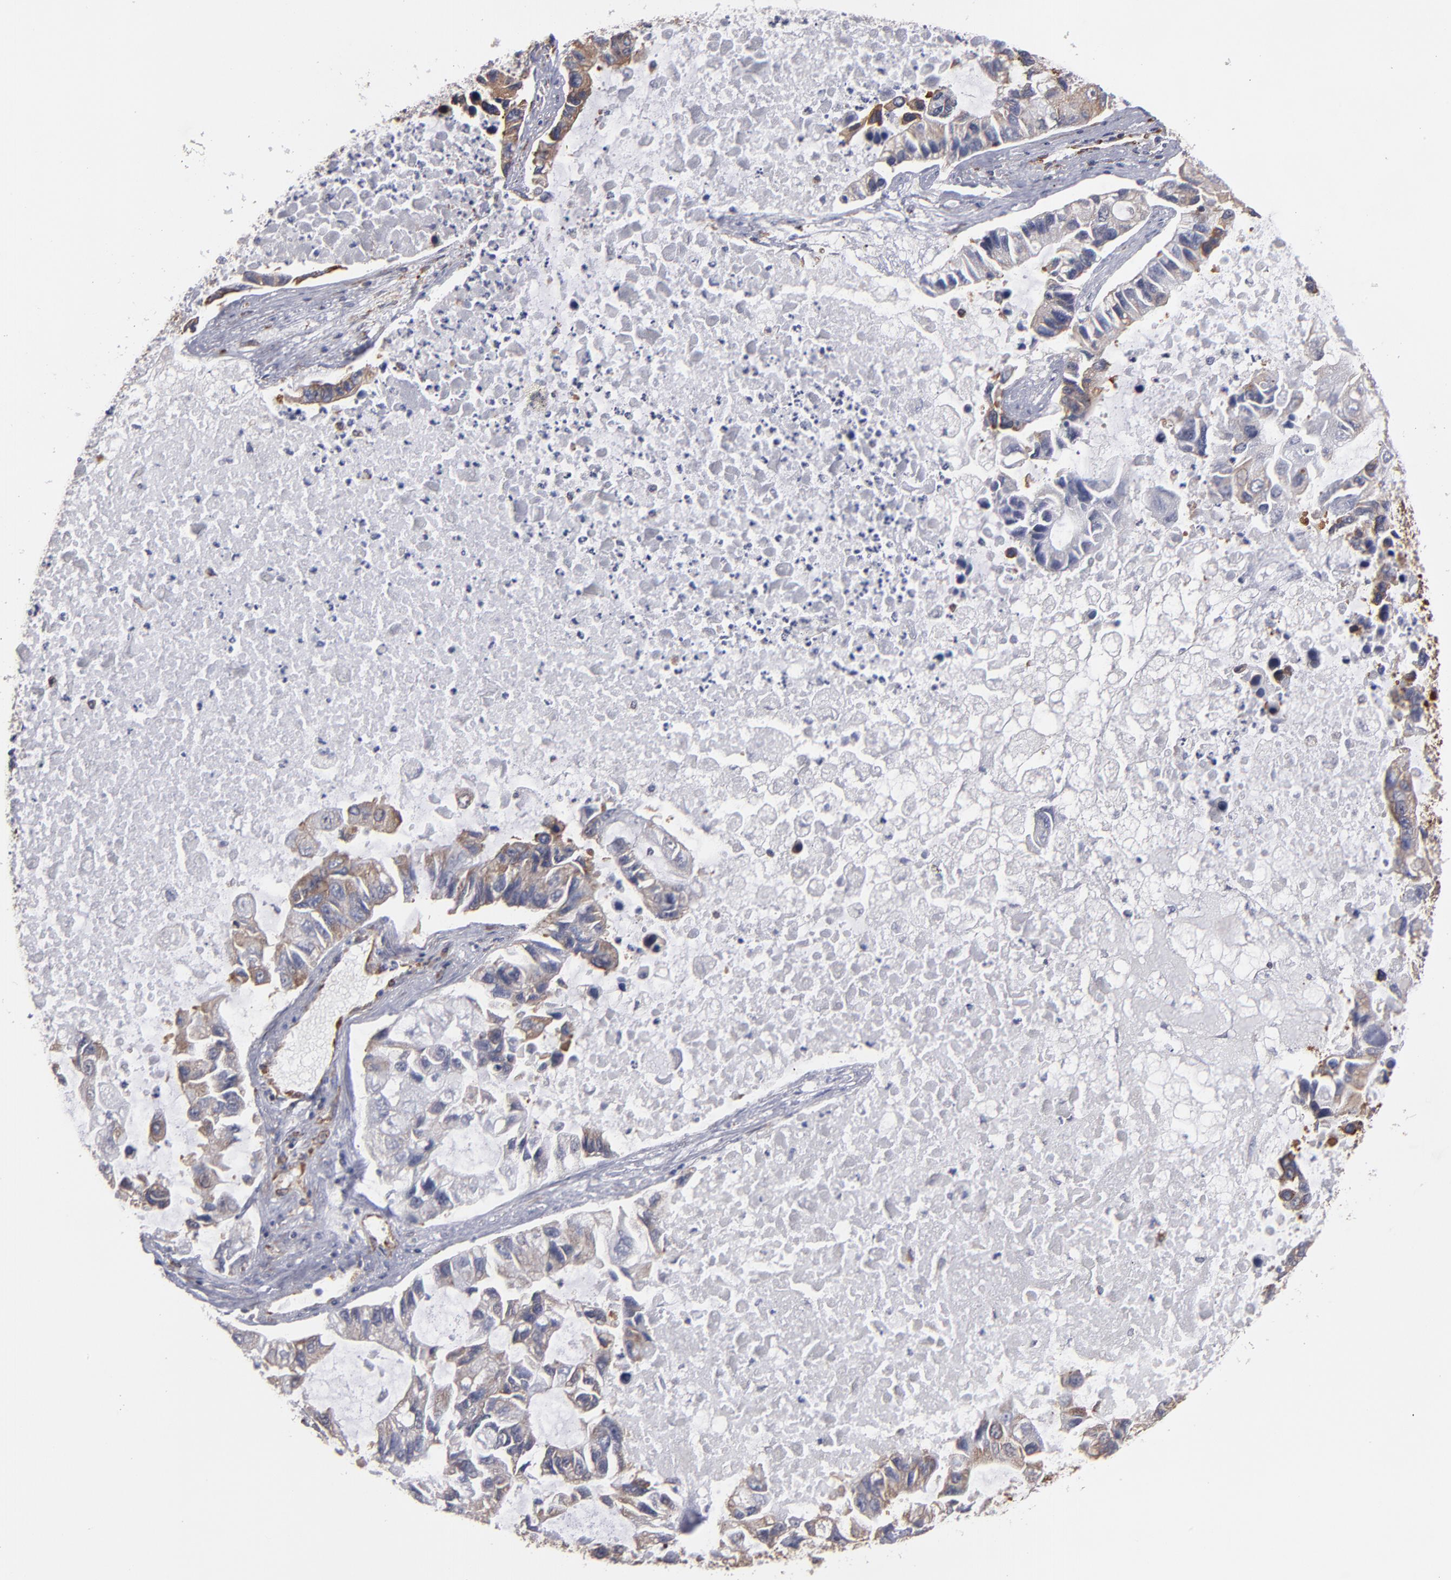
{"staining": {"intensity": "weak", "quantity": "25%-75%", "location": "cytoplasmic/membranous"}, "tissue": "lung cancer", "cell_type": "Tumor cells", "image_type": "cancer", "snomed": [{"axis": "morphology", "description": "Adenocarcinoma, NOS"}, {"axis": "topography", "description": "Lung"}], "caption": "Lung cancer (adenocarcinoma) stained with DAB immunohistochemistry (IHC) exhibits low levels of weak cytoplasmic/membranous expression in approximately 25%-75% of tumor cells.", "gene": "KTN1", "patient": {"sex": "female", "age": 51}}